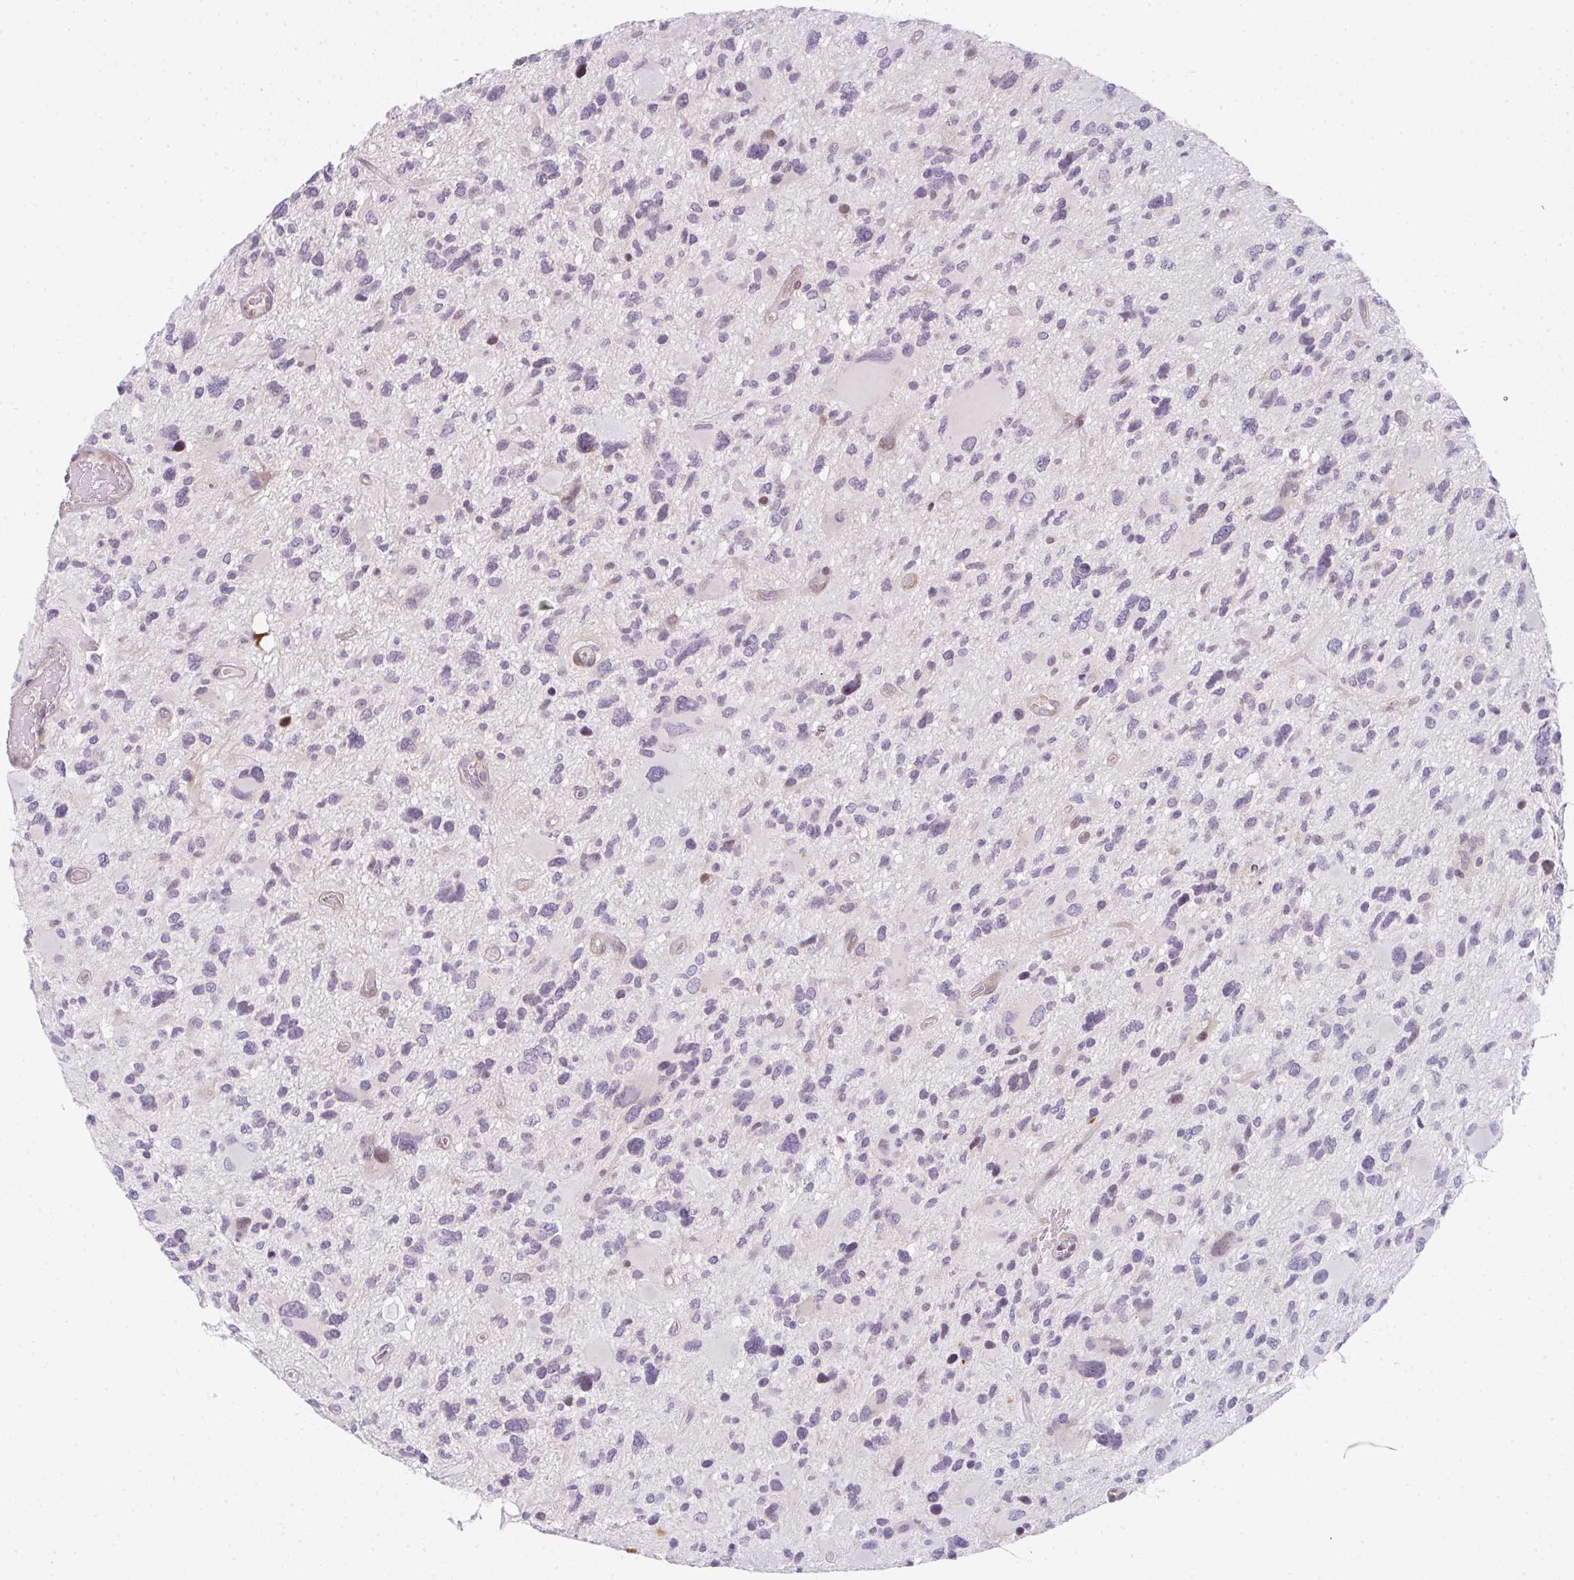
{"staining": {"intensity": "negative", "quantity": "none", "location": "none"}, "tissue": "glioma", "cell_type": "Tumor cells", "image_type": "cancer", "snomed": [{"axis": "morphology", "description": "Glioma, malignant, High grade"}, {"axis": "topography", "description": "Brain"}], "caption": "DAB immunohistochemical staining of glioma shows no significant staining in tumor cells.", "gene": "TMEM237", "patient": {"sex": "female", "age": 11}}